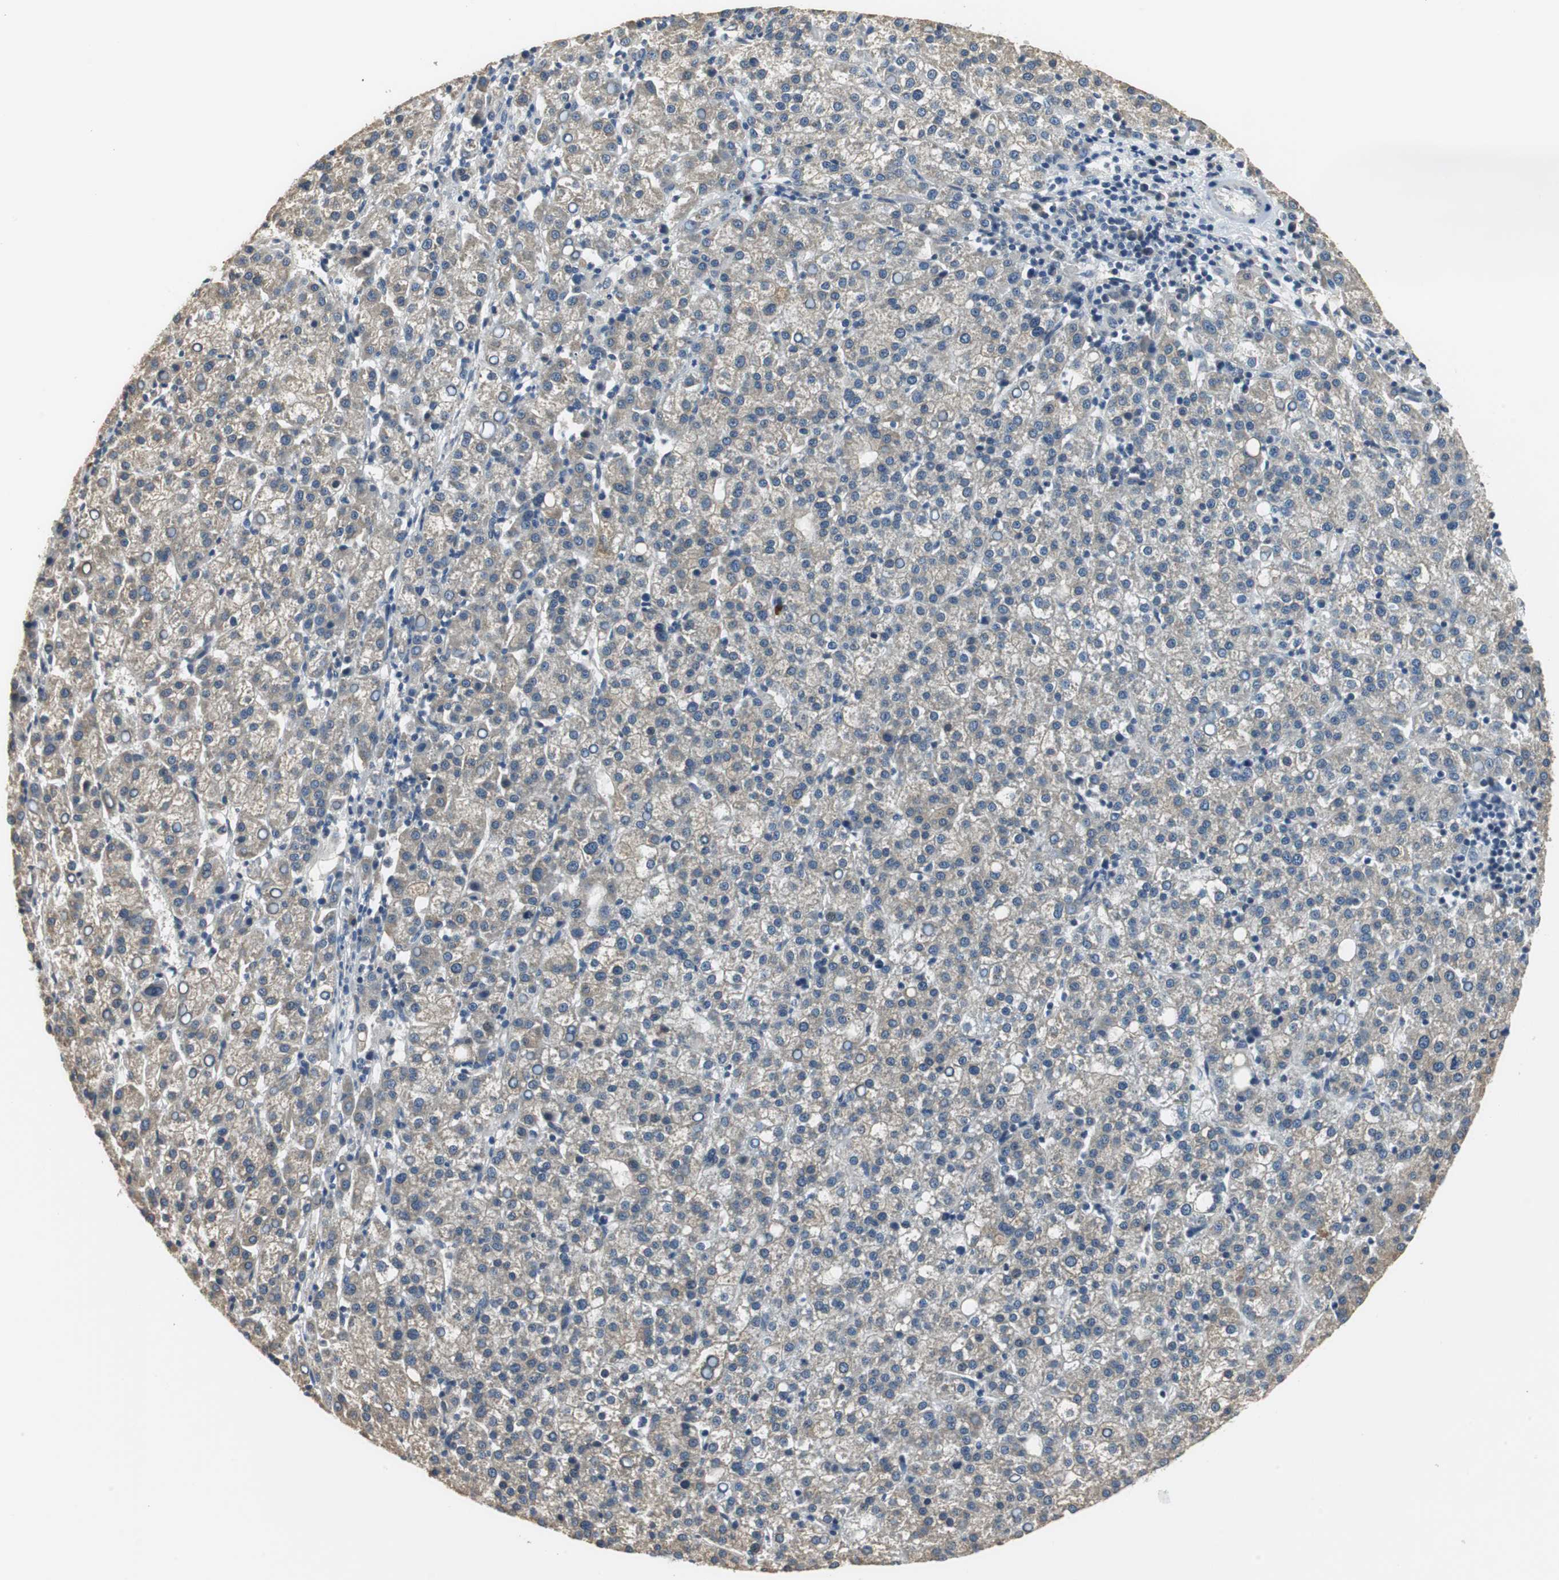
{"staining": {"intensity": "weak", "quantity": "<25%", "location": "cytoplasmic/membranous"}, "tissue": "liver cancer", "cell_type": "Tumor cells", "image_type": "cancer", "snomed": [{"axis": "morphology", "description": "Carcinoma, Hepatocellular, NOS"}, {"axis": "topography", "description": "Liver"}], "caption": "There is no significant expression in tumor cells of hepatocellular carcinoma (liver). (DAB (3,3'-diaminobenzidine) immunohistochemistry (IHC), high magnification).", "gene": "MTIF2", "patient": {"sex": "female", "age": 58}}